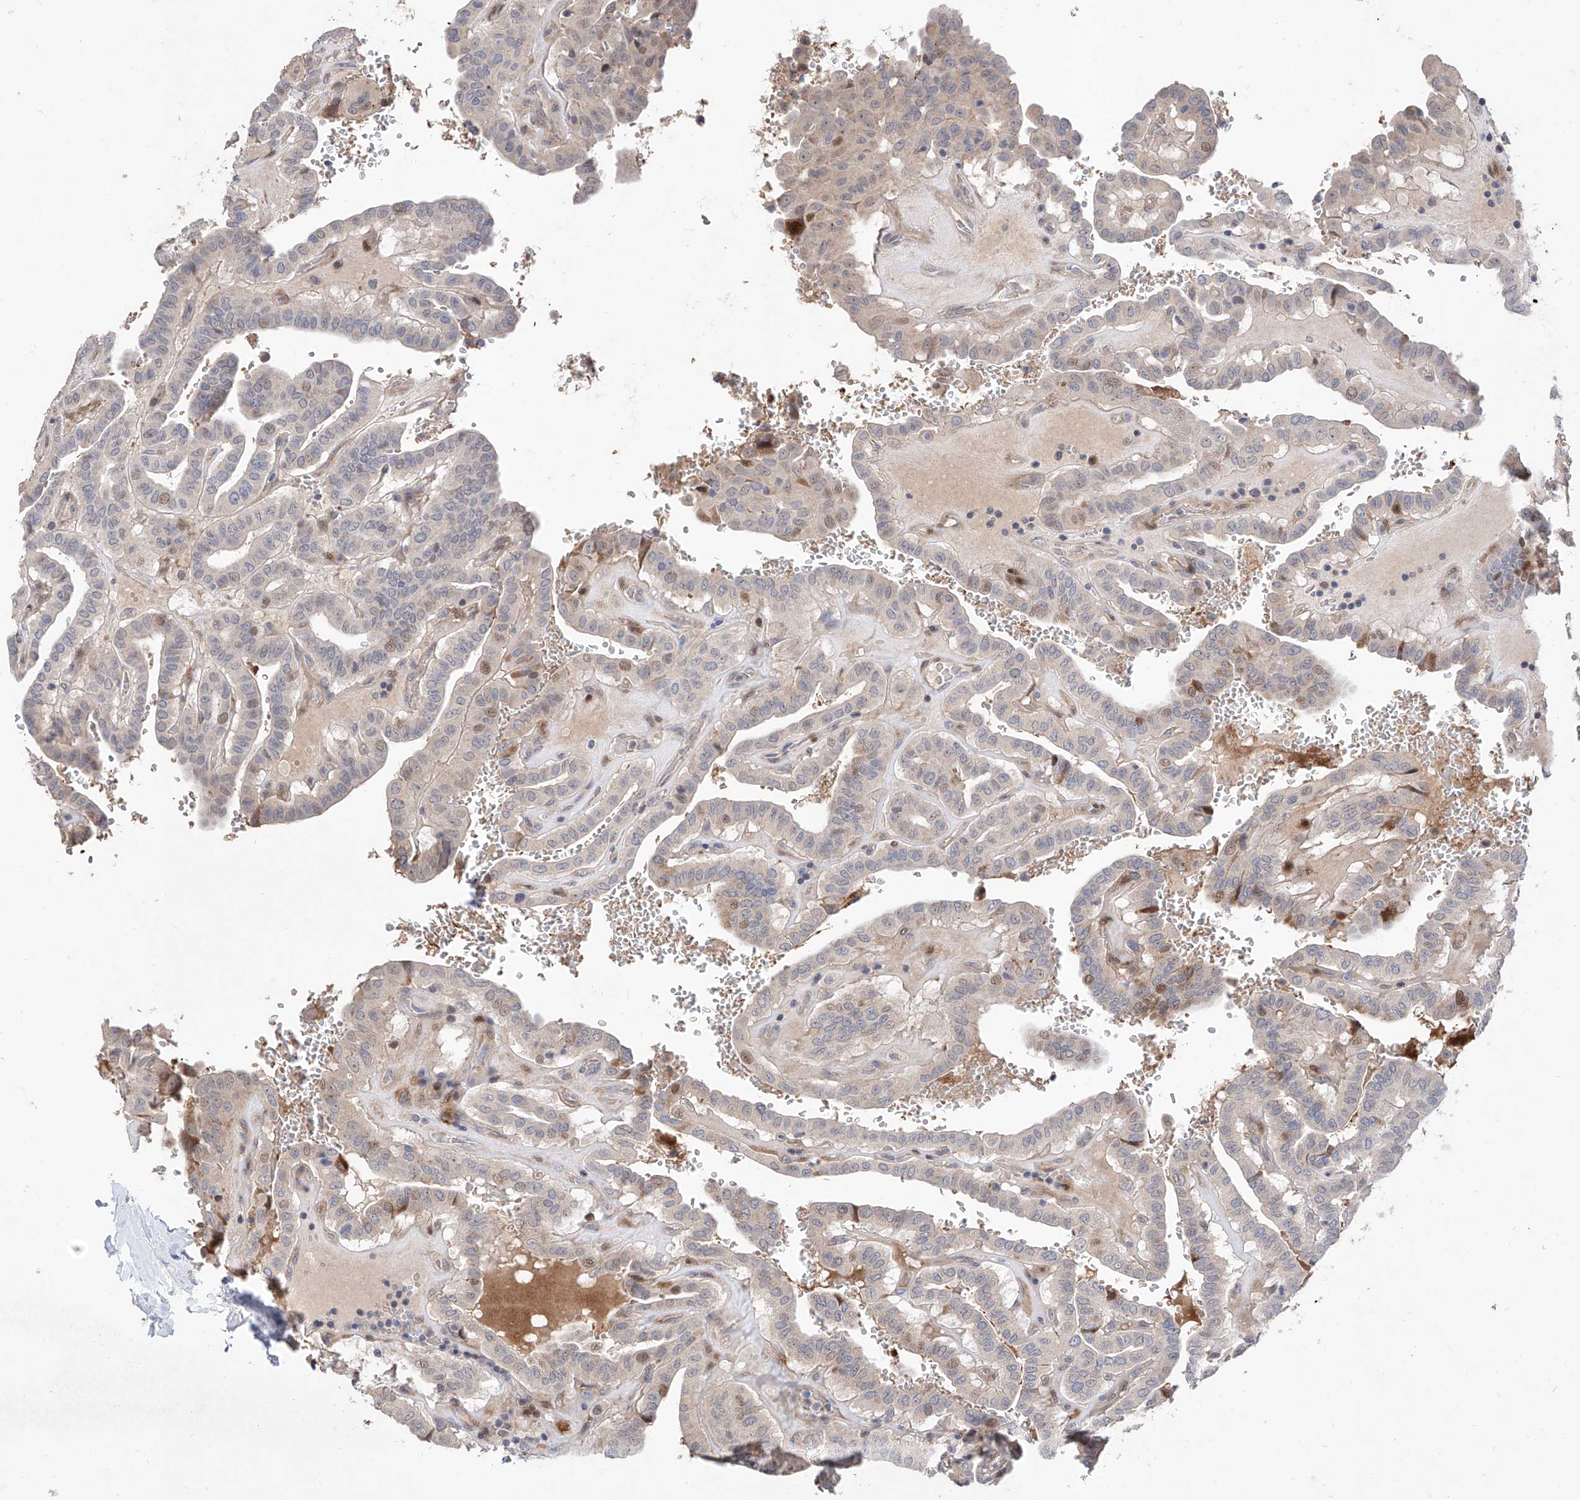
{"staining": {"intensity": "moderate", "quantity": "<25%", "location": "nuclear"}, "tissue": "thyroid cancer", "cell_type": "Tumor cells", "image_type": "cancer", "snomed": [{"axis": "morphology", "description": "Papillary adenocarcinoma, NOS"}, {"axis": "topography", "description": "Thyroid gland"}], "caption": "This image exhibits papillary adenocarcinoma (thyroid) stained with immunohistochemistry to label a protein in brown. The nuclear of tumor cells show moderate positivity for the protein. Nuclei are counter-stained blue.", "gene": "FUCA2", "patient": {"sex": "male", "age": 77}}